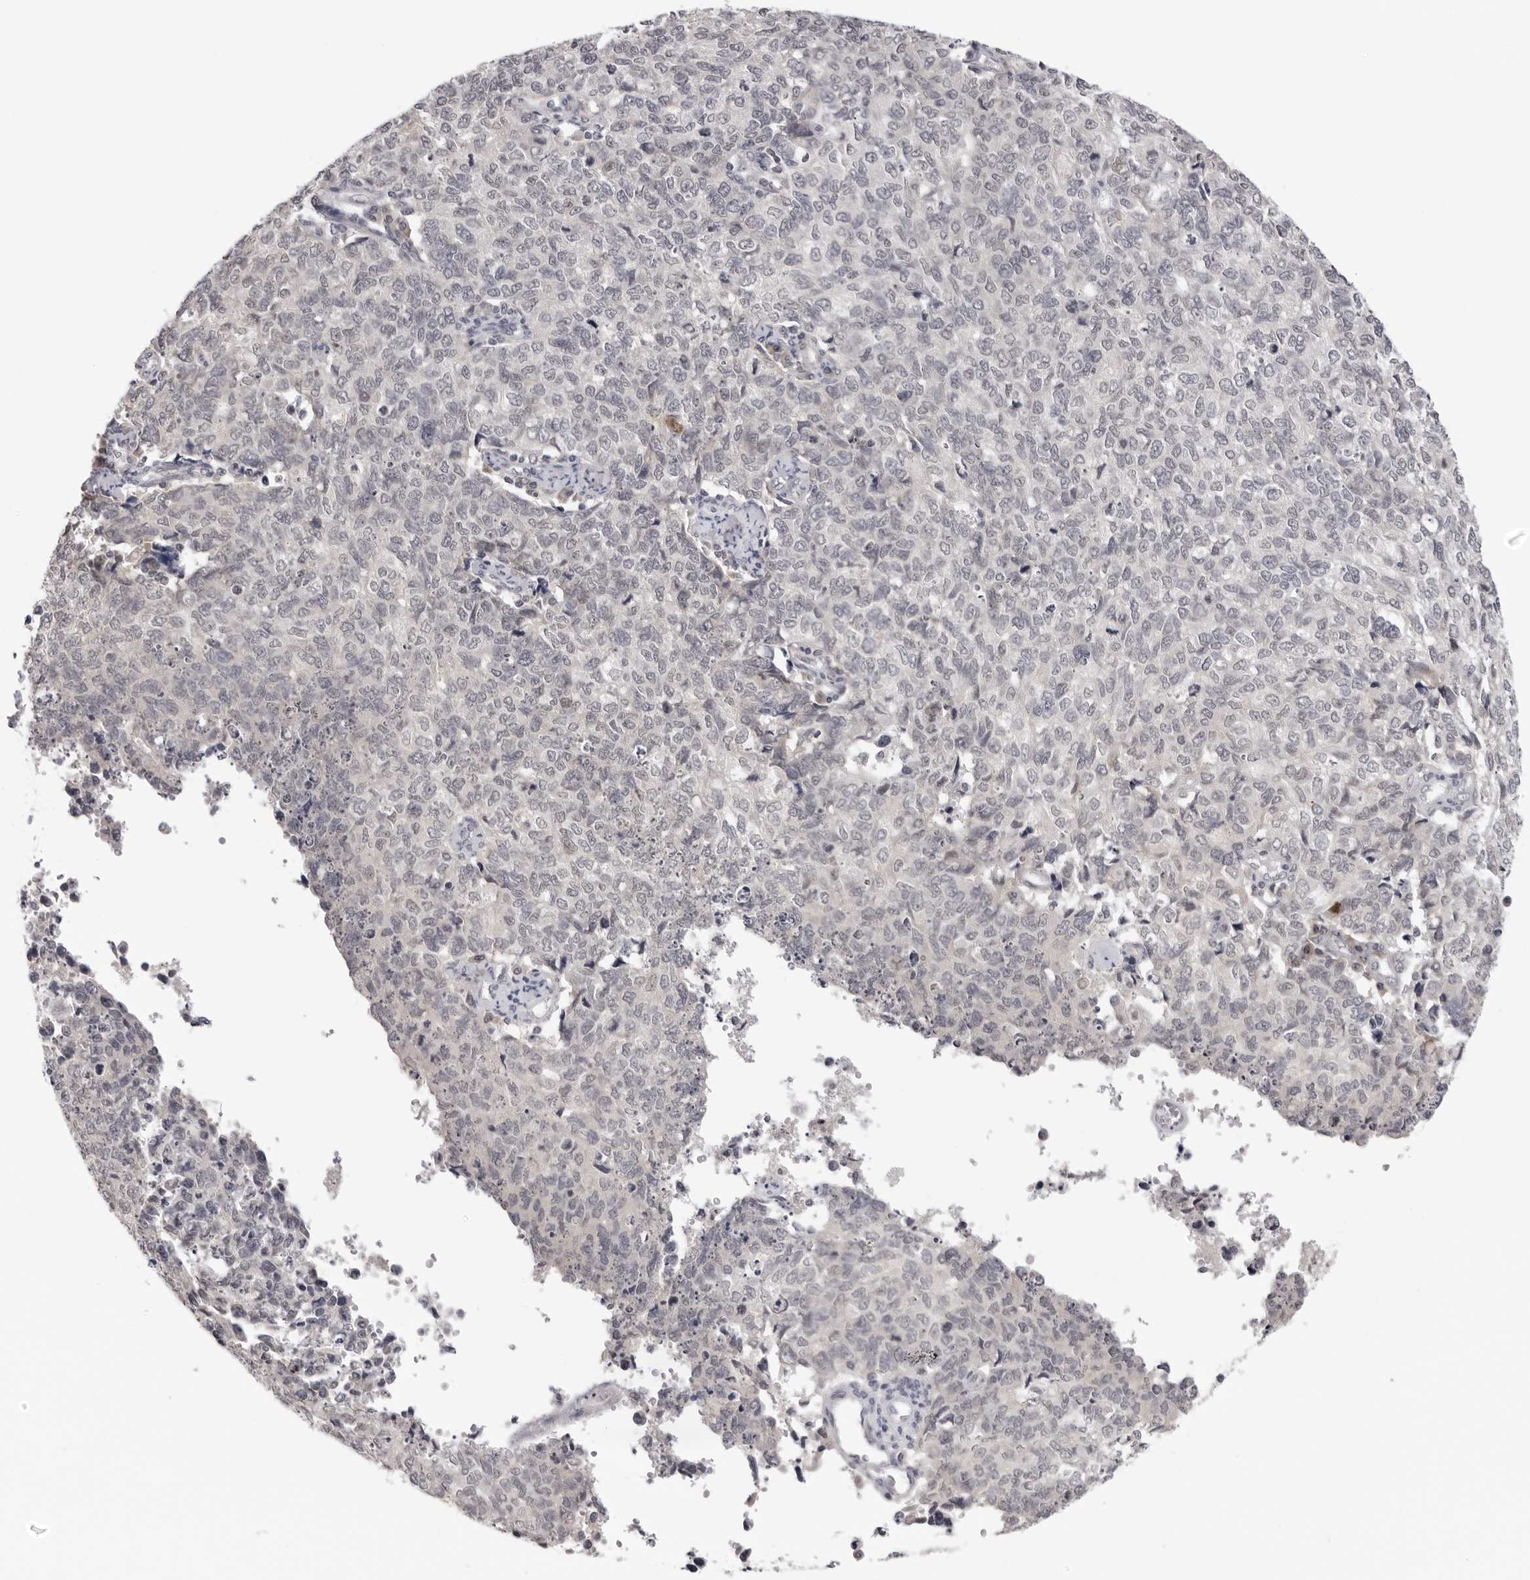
{"staining": {"intensity": "negative", "quantity": "none", "location": "none"}, "tissue": "cervical cancer", "cell_type": "Tumor cells", "image_type": "cancer", "snomed": [{"axis": "morphology", "description": "Squamous cell carcinoma, NOS"}, {"axis": "topography", "description": "Cervix"}], "caption": "Image shows no significant protein positivity in tumor cells of squamous cell carcinoma (cervical).", "gene": "PRUNE1", "patient": {"sex": "female", "age": 63}}